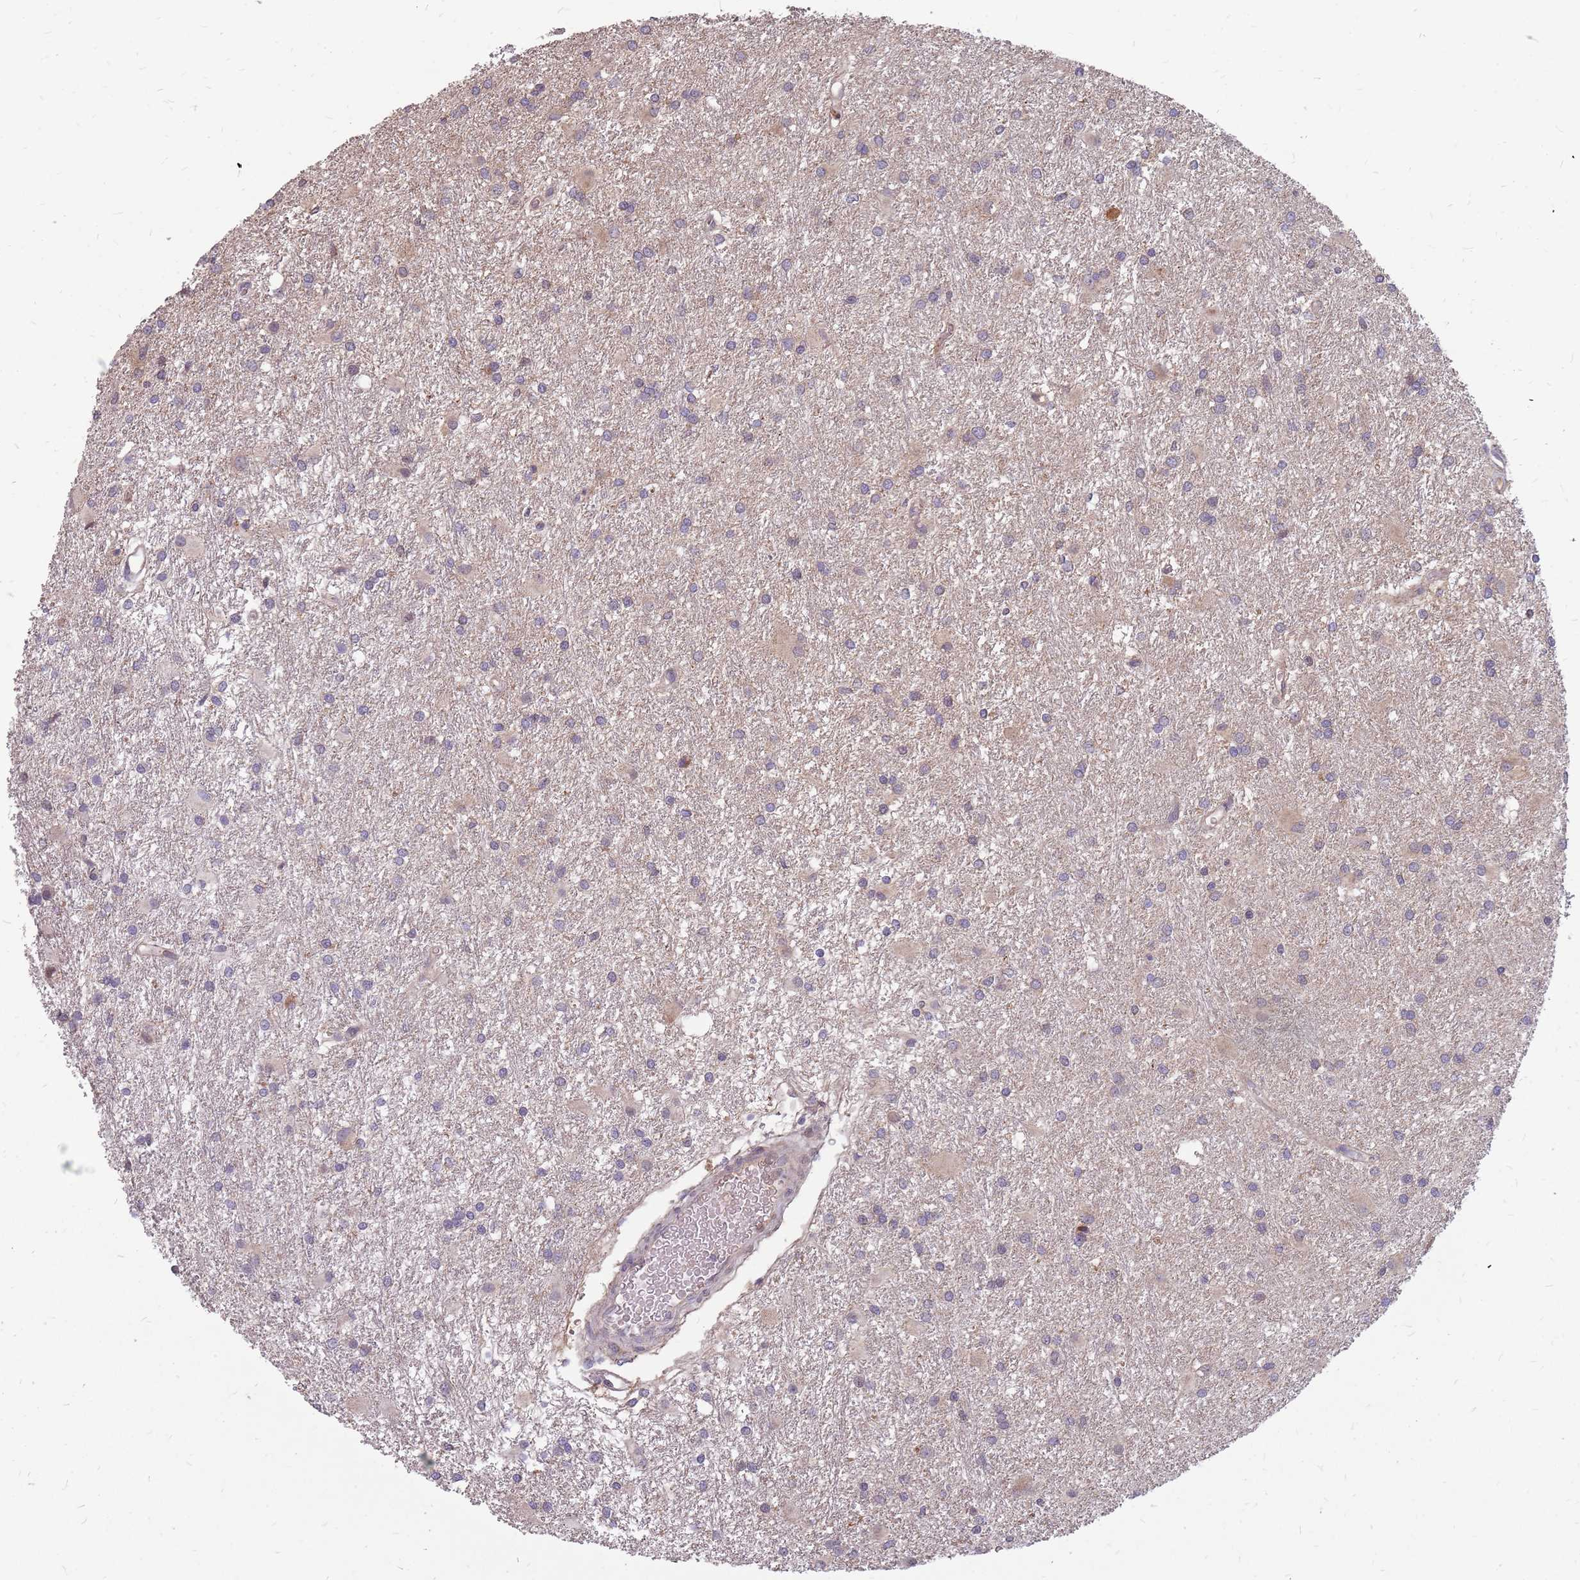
{"staining": {"intensity": "negative", "quantity": "none", "location": "none"}, "tissue": "glioma", "cell_type": "Tumor cells", "image_type": "cancer", "snomed": [{"axis": "morphology", "description": "Glioma, malignant, High grade"}, {"axis": "topography", "description": "Brain"}], "caption": "The histopathology image reveals no significant staining in tumor cells of malignant glioma (high-grade).", "gene": "NME4", "patient": {"sex": "female", "age": 50}}